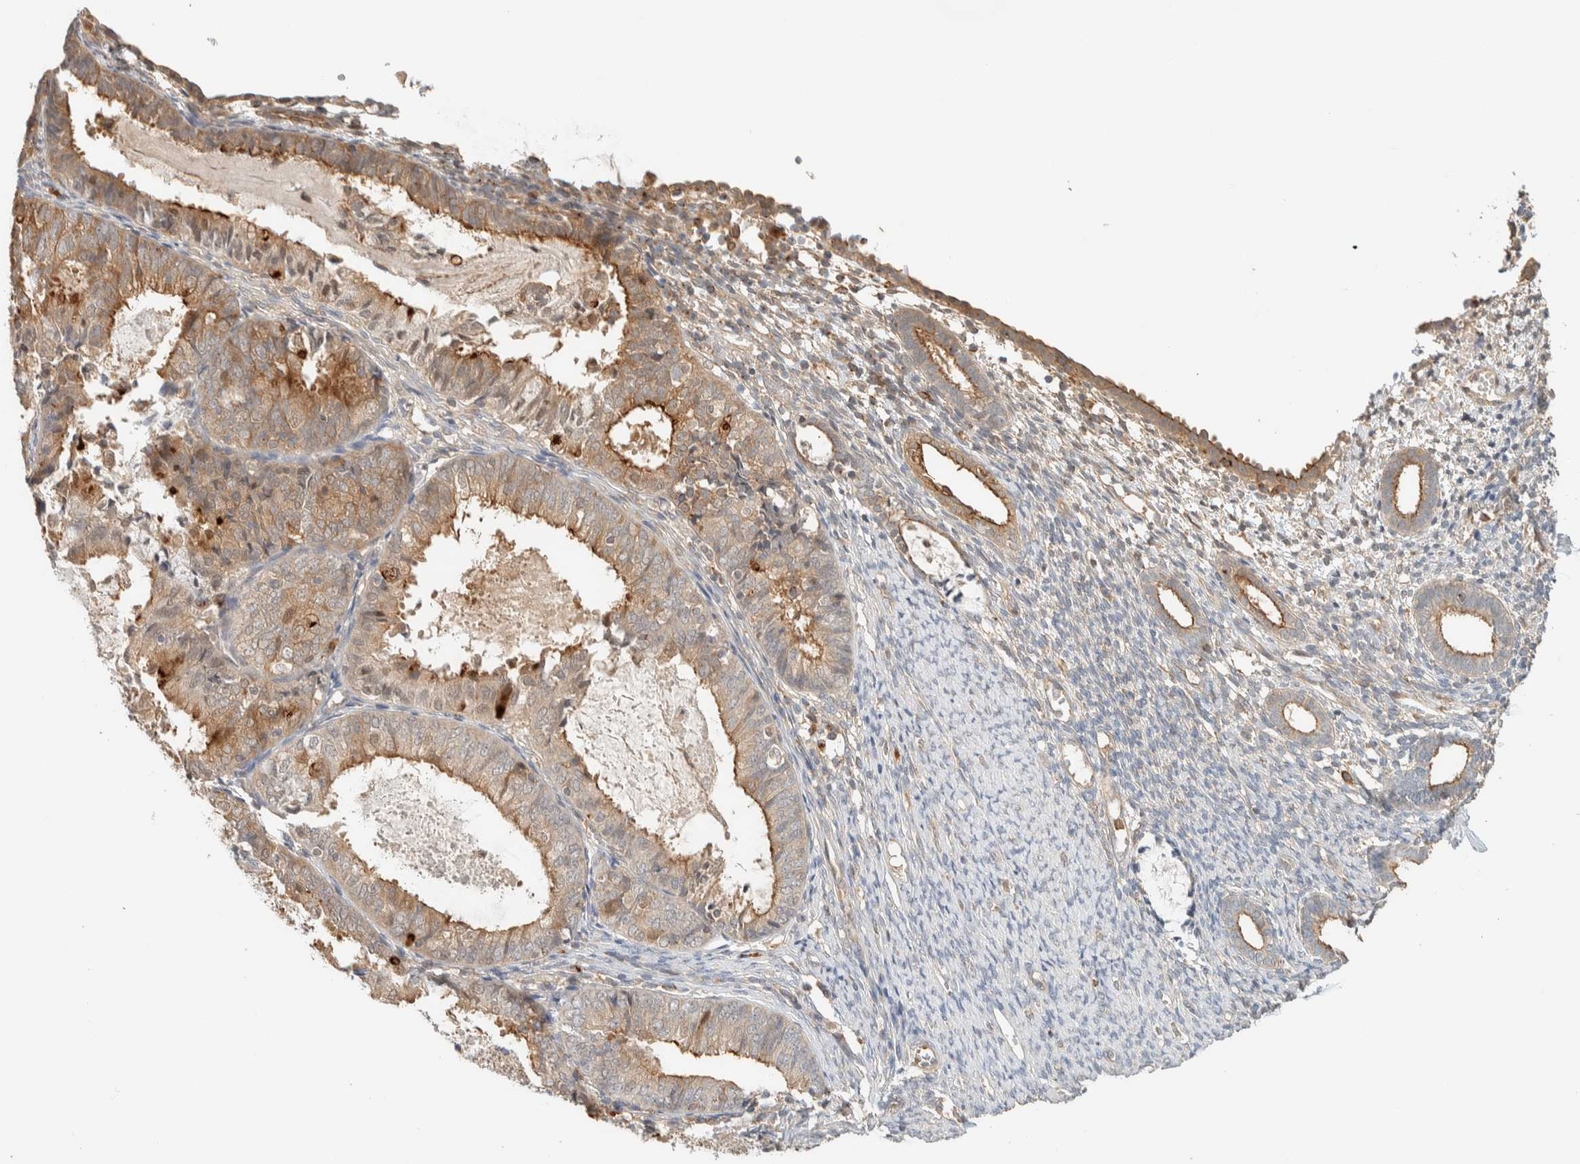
{"staining": {"intensity": "moderate", "quantity": "<25%", "location": "cytoplasmic/membranous"}, "tissue": "endometrium", "cell_type": "Cells in endometrial stroma", "image_type": "normal", "snomed": [{"axis": "morphology", "description": "Normal tissue, NOS"}, {"axis": "morphology", "description": "Adenocarcinoma, NOS"}, {"axis": "topography", "description": "Endometrium"}], "caption": "High-power microscopy captured an immunohistochemistry (IHC) micrograph of normal endometrium, revealing moderate cytoplasmic/membranous expression in approximately <25% of cells in endometrial stroma. The protein is shown in brown color, while the nuclei are stained blue.", "gene": "RAB11FIP1", "patient": {"sex": "female", "age": 57}}